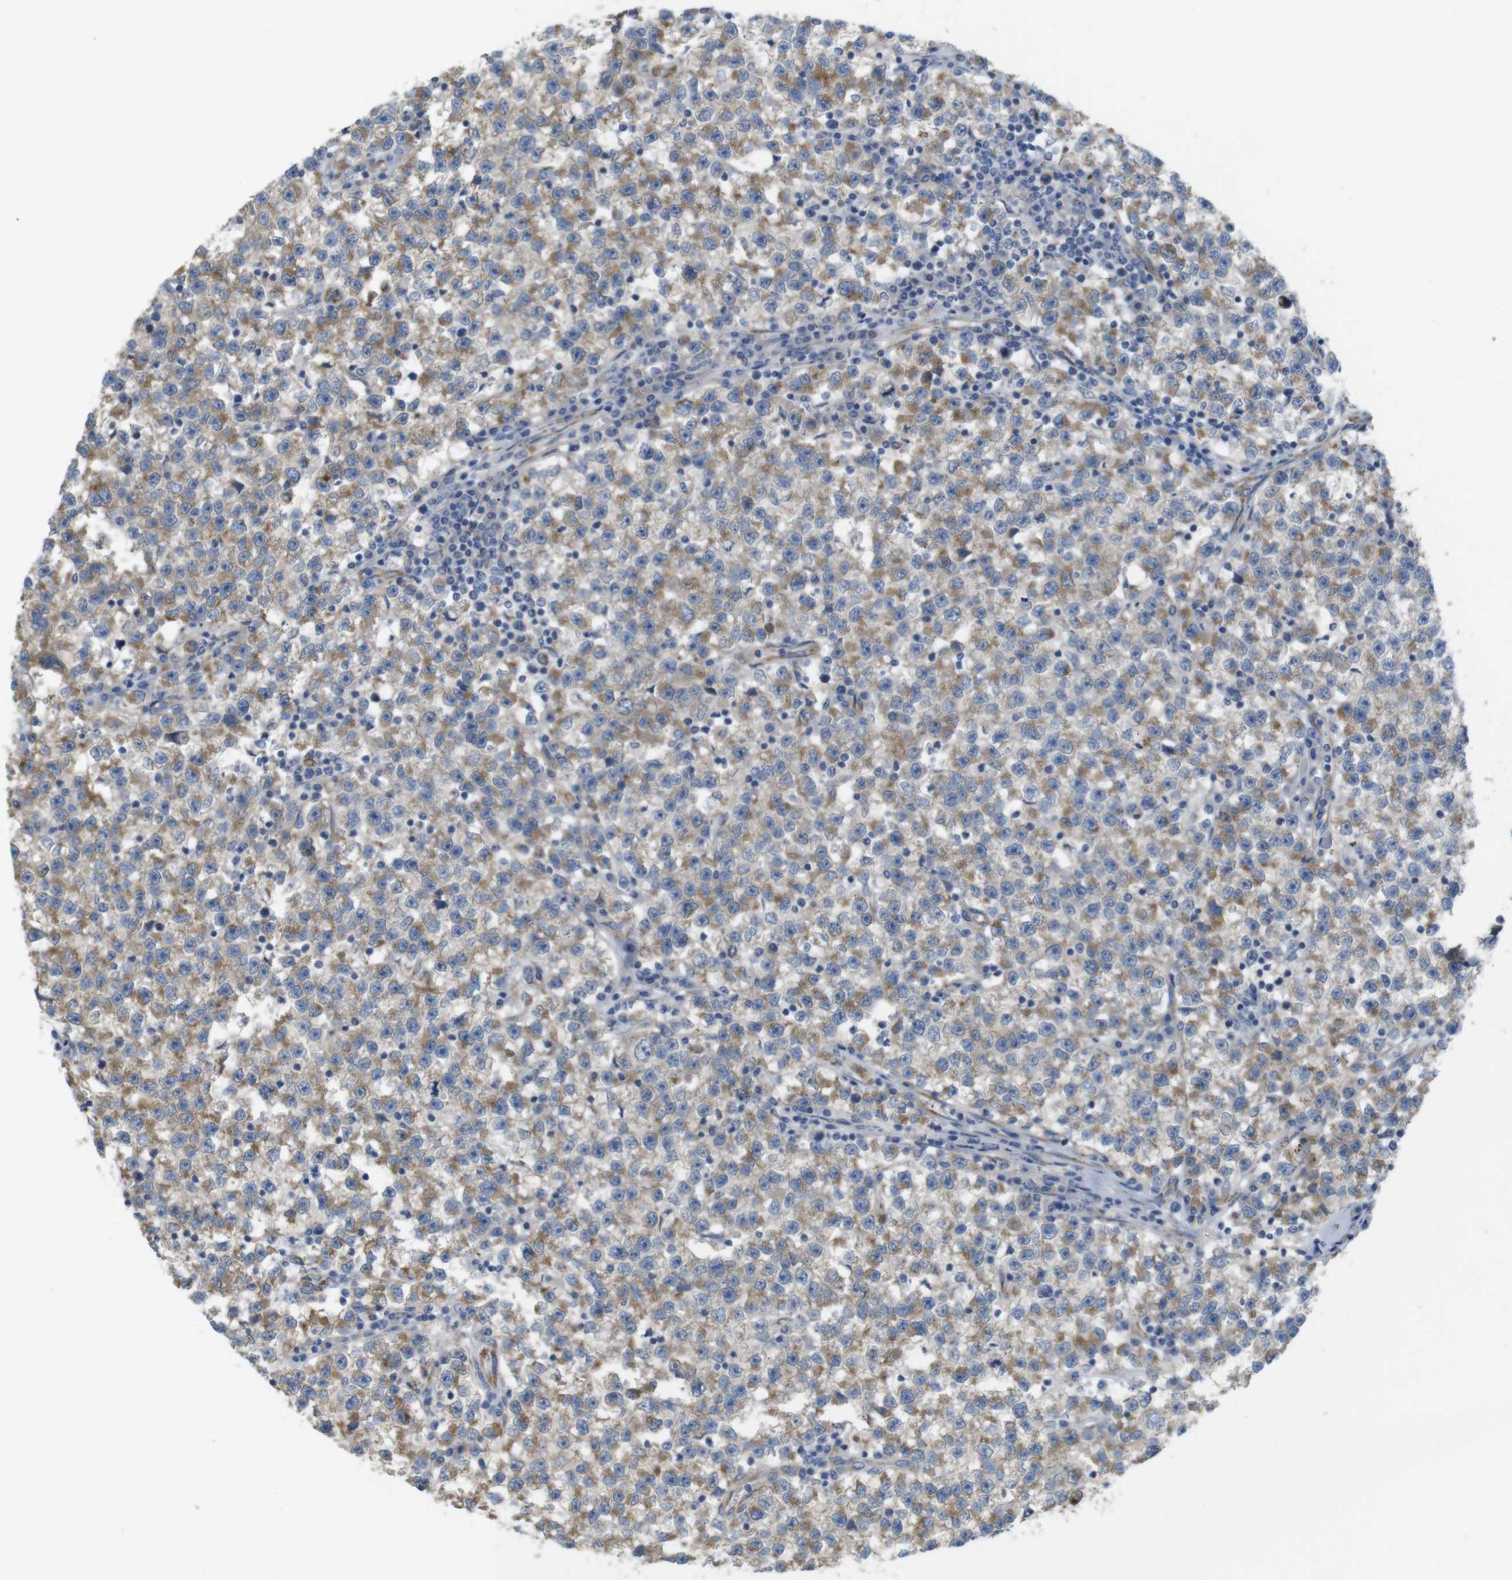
{"staining": {"intensity": "moderate", "quantity": ">75%", "location": "cytoplasmic/membranous"}, "tissue": "testis cancer", "cell_type": "Tumor cells", "image_type": "cancer", "snomed": [{"axis": "morphology", "description": "Seminoma, NOS"}, {"axis": "topography", "description": "Testis"}], "caption": "Brown immunohistochemical staining in human testis seminoma shows moderate cytoplasmic/membranous positivity in about >75% of tumor cells. (DAB (3,3'-diaminobenzidine) IHC with brightfield microscopy, high magnification).", "gene": "PCNX2", "patient": {"sex": "male", "age": 22}}